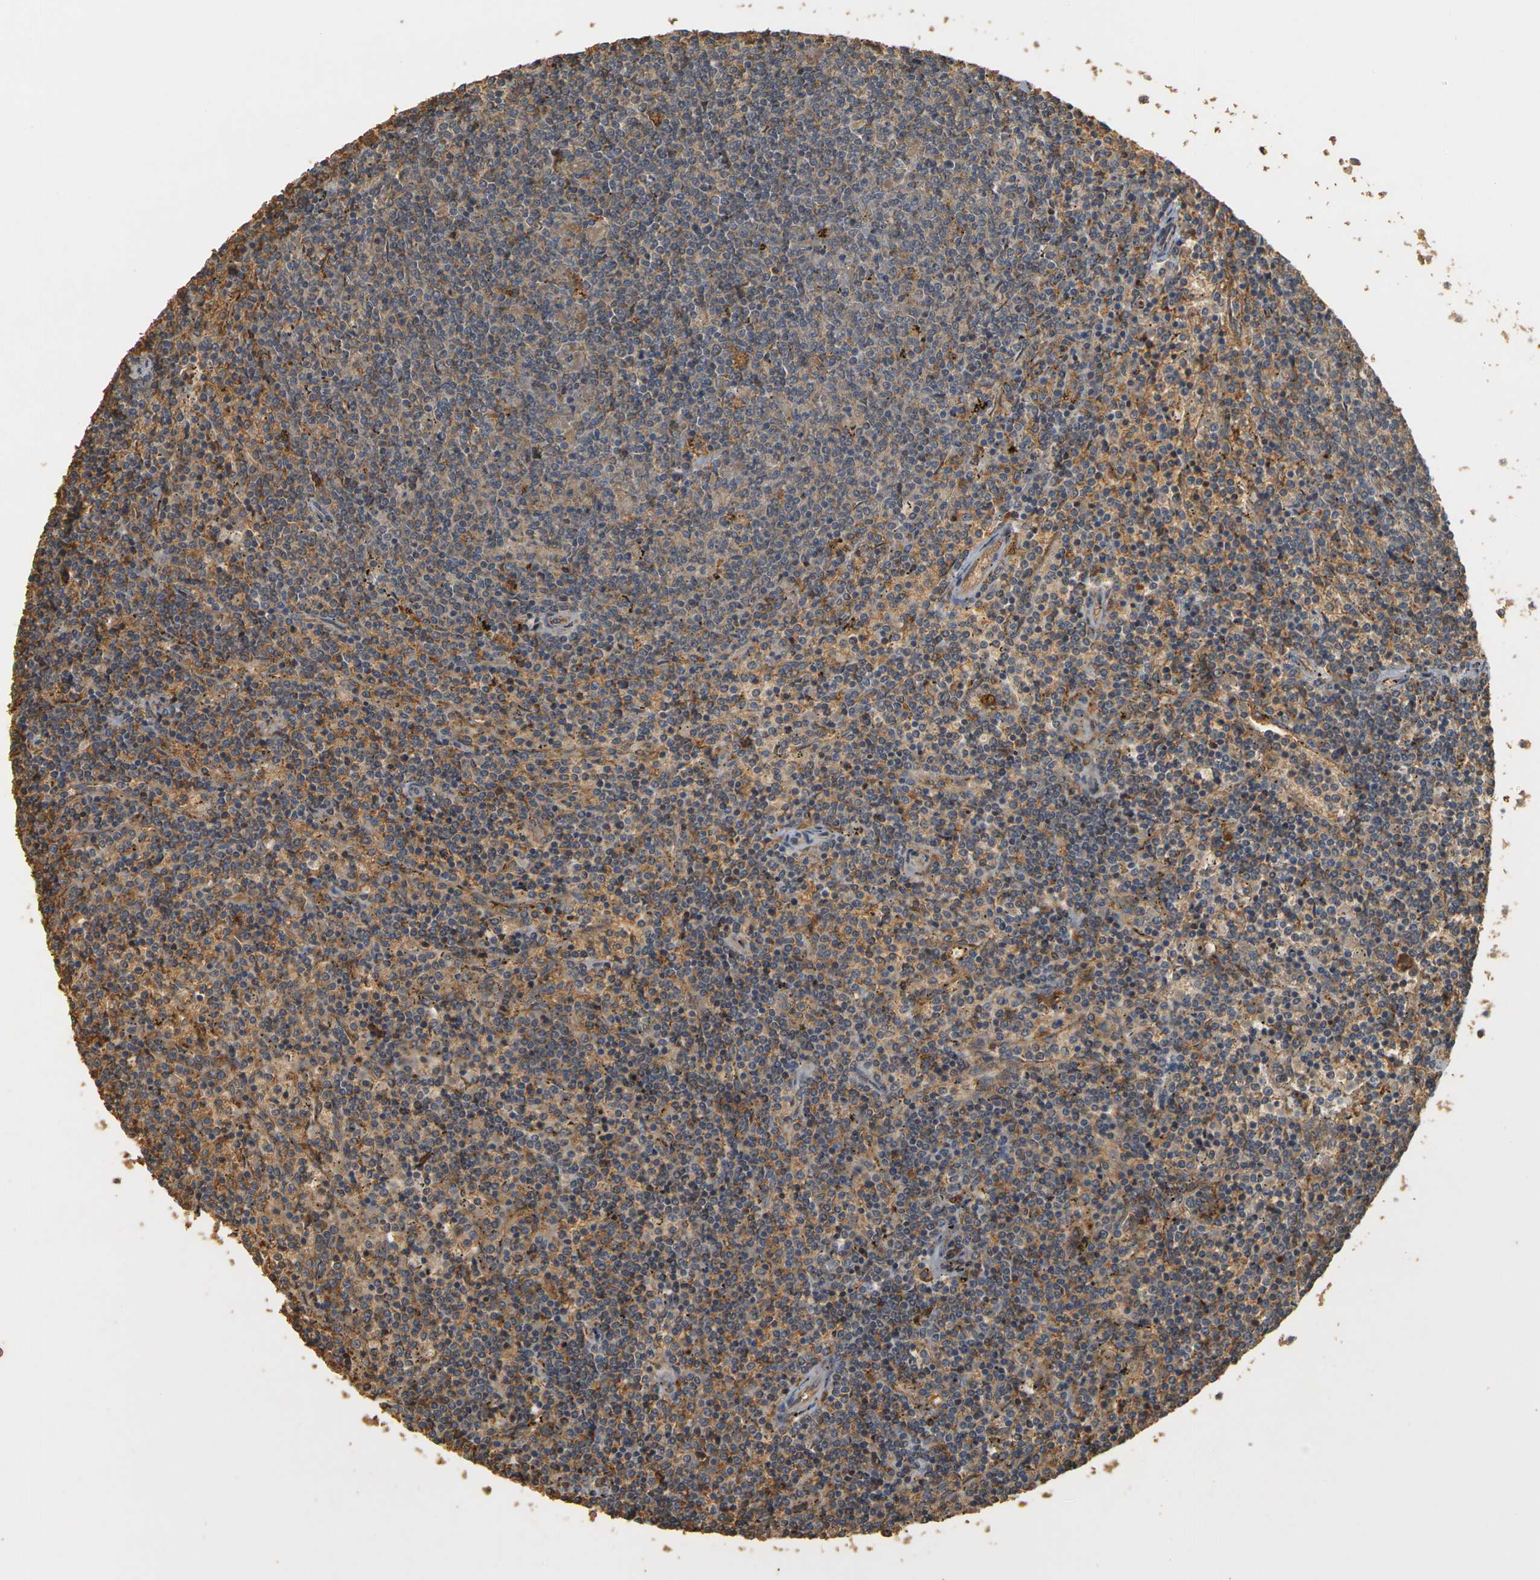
{"staining": {"intensity": "moderate", "quantity": "25%-75%", "location": "cytoplasmic/membranous"}, "tissue": "lymphoma", "cell_type": "Tumor cells", "image_type": "cancer", "snomed": [{"axis": "morphology", "description": "Malignant lymphoma, non-Hodgkin's type, Low grade"}, {"axis": "topography", "description": "Spleen"}], "caption": "Protein expression analysis of malignant lymphoma, non-Hodgkin's type (low-grade) exhibits moderate cytoplasmic/membranous positivity in approximately 25%-75% of tumor cells. The staining was performed using DAB (3,3'-diaminobenzidine), with brown indicating positive protein expression. Nuclei are stained blue with hematoxylin.", "gene": "MEGF9", "patient": {"sex": "female", "age": 50}}